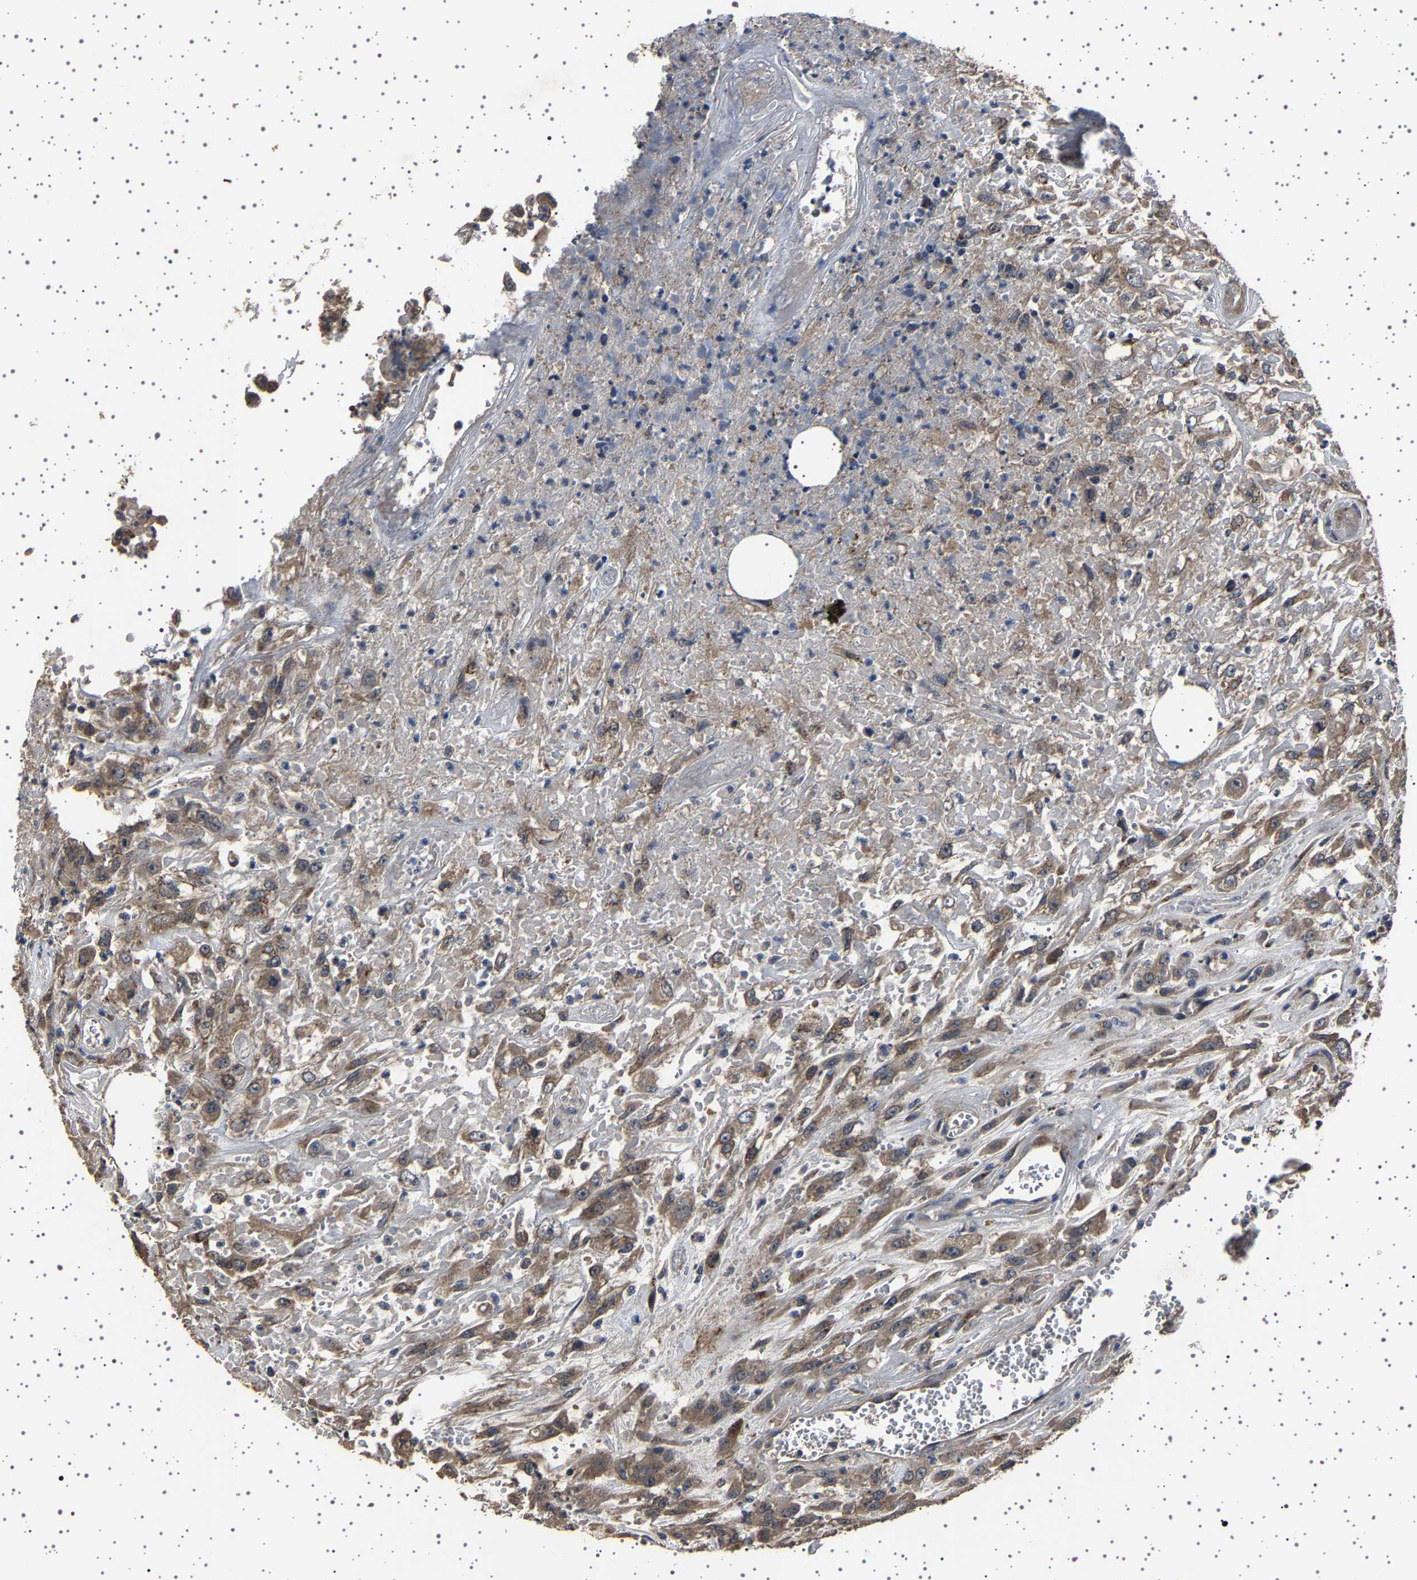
{"staining": {"intensity": "moderate", "quantity": ">75%", "location": "cytoplasmic/membranous"}, "tissue": "urothelial cancer", "cell_type": "Tumor cells", "image_type": "cancer", "snomed": [{"axis": "morphology", "description": "Urothelial carcinoma, High grade"}, {"axis": "topography", "description": "Urinary bladder"}], "caption": "Immunohistochemistry (IHC) micrograph of neoplastic tissue: human urothelial cancer stained using IHC shows medium levels of moderate protein expression localized specifically in the cytoplasmic/membranous of tumor cells, appearing as a cytoplasmic/membranous brown color.", "gene": "NCKAP1", "patient": {"sex": "male", "age": 46}}